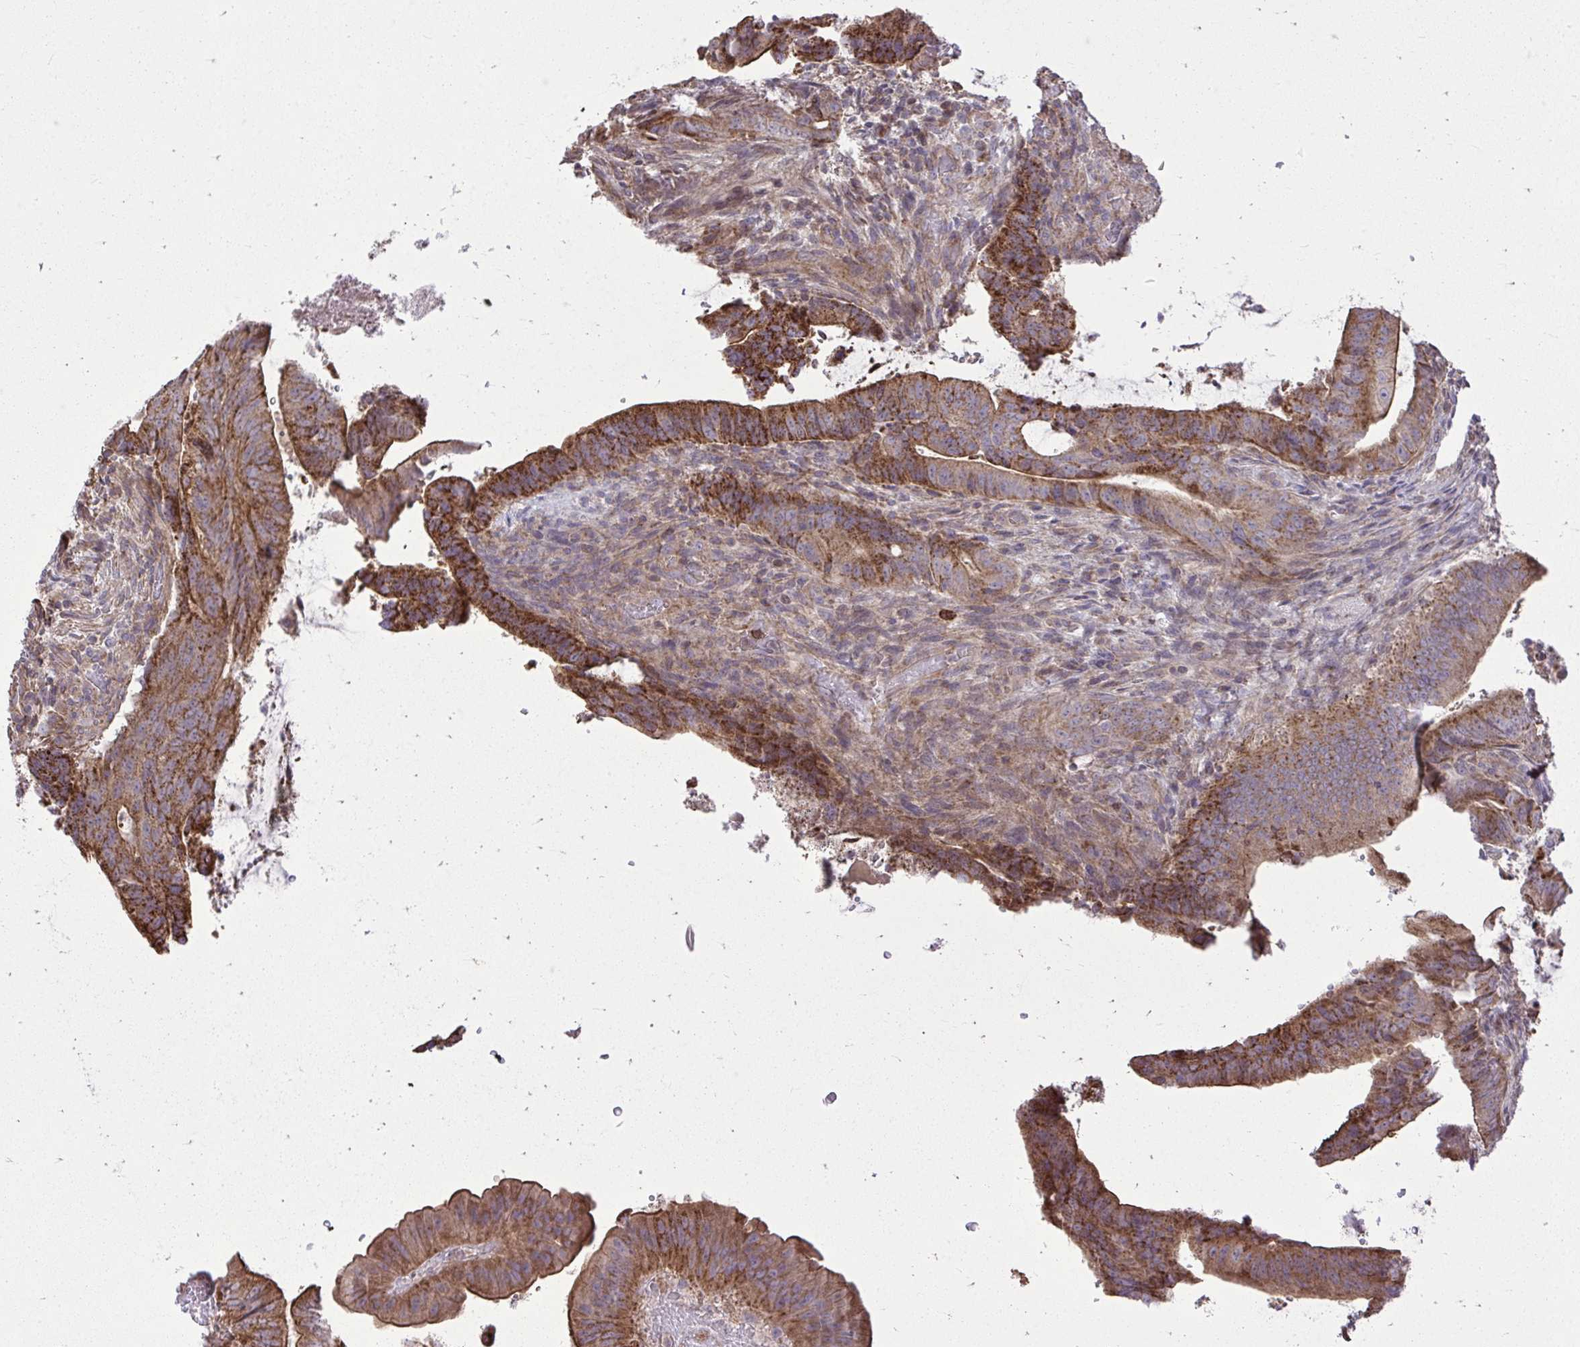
{"staining": {"intensity": "strong", "quantity": ">75%", "location": "cytoplasmic/membranous"}, "tissue": "colorectal cancer", "cell_type": "Tumor cells", "image_type": "cancer", "snomed": [{"axis": "morphology", "description": "Adenocarcinoma, NOS"}, {"axis": "topography", "description": "Colon"}], "caption": "DAB immunohistochemical staining of colorectal adenocarcinoma reveals strong cytoplasmic/membranous protein staining in approximately >75% of tumor cells.", "gene": "SLC7A5", "patient": {"sex": "female", "age": 43}}